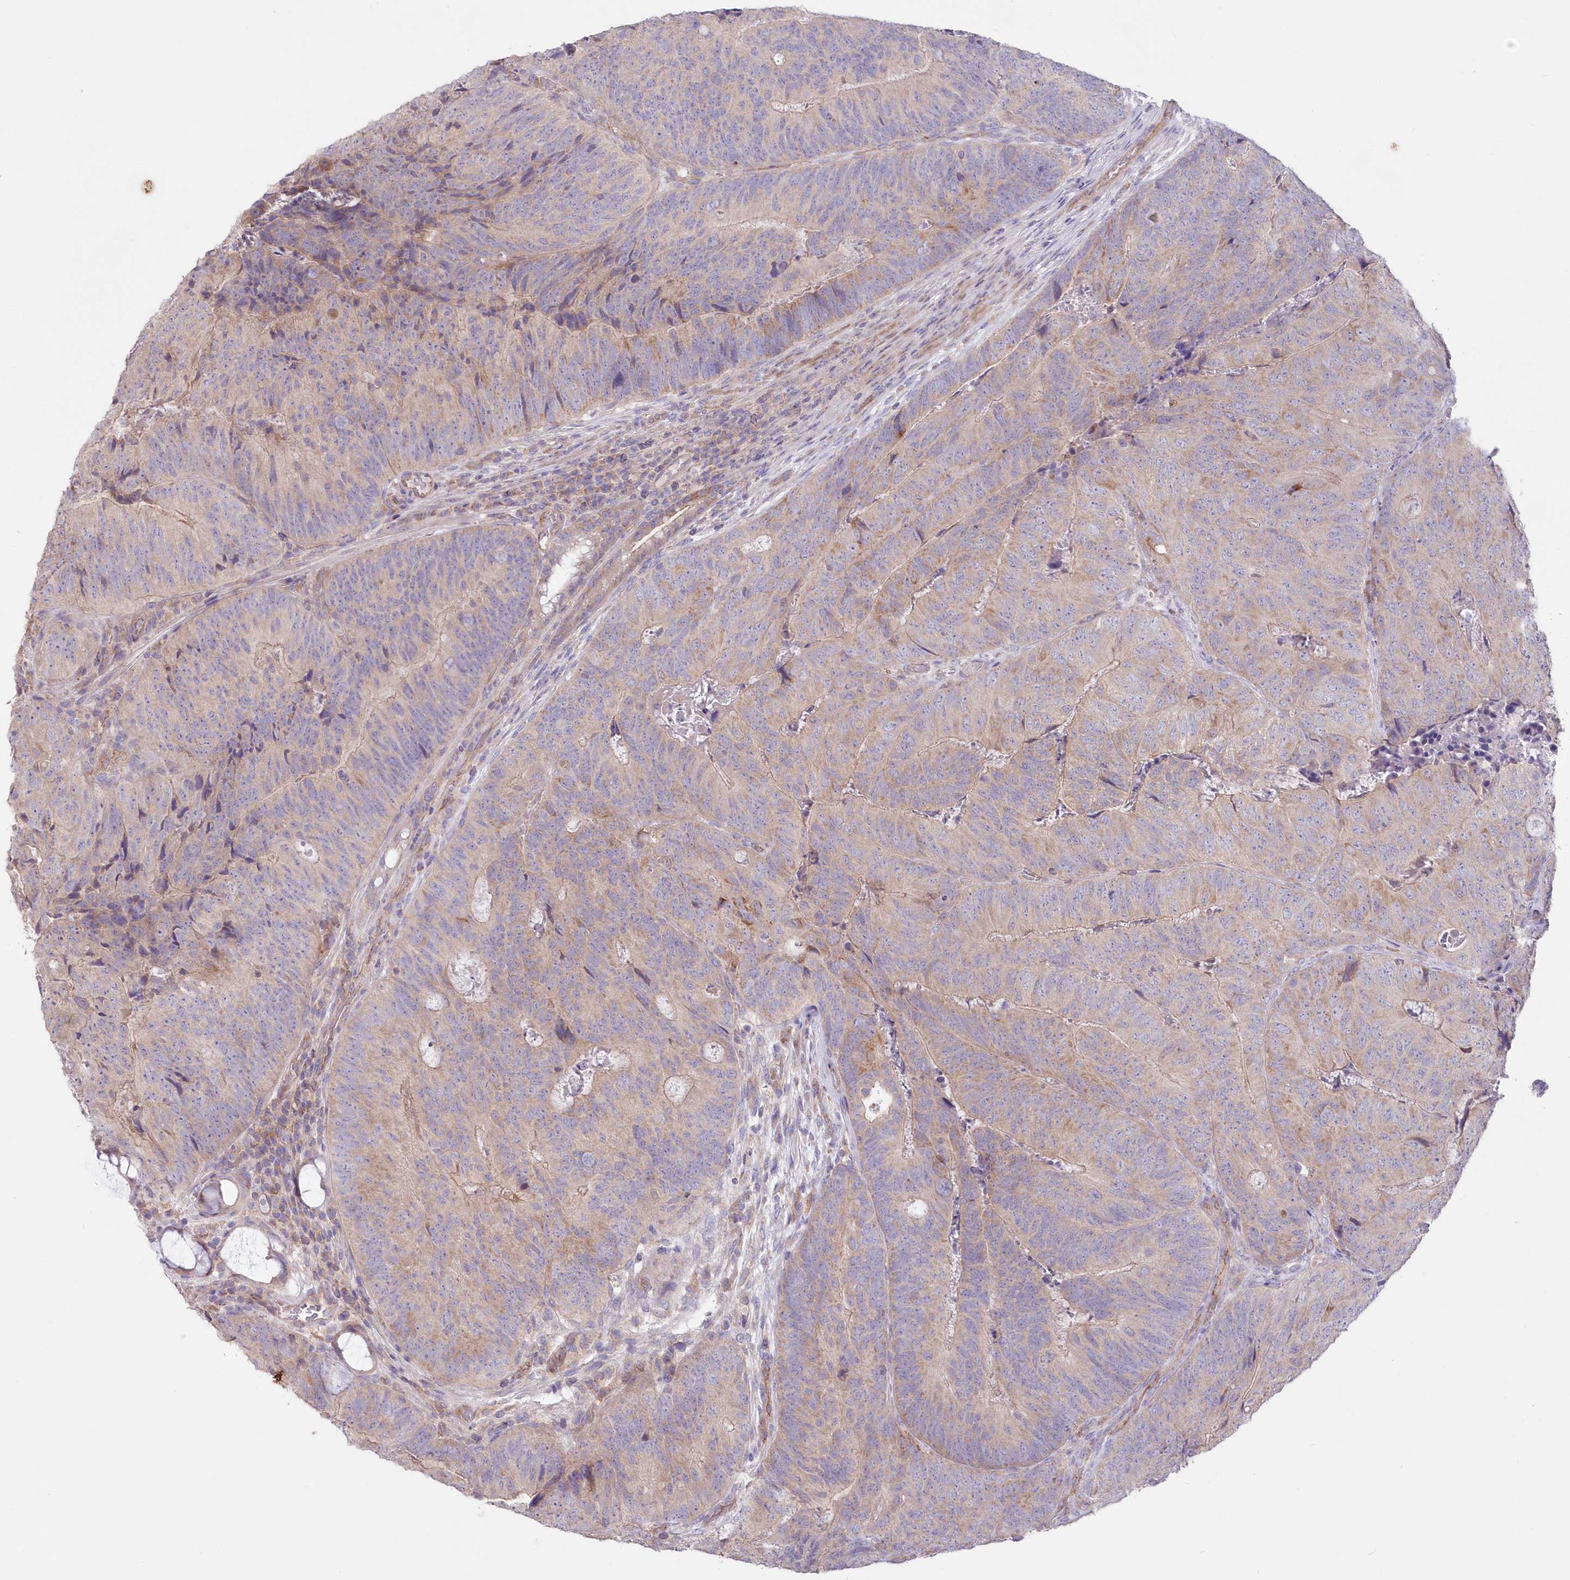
{"staining": {"intensity": "moderate", "quantity": "<25%", "location": "cytoplasmic/membranous"}, "tissue": "colorectal cancer", "cell_type": "Tumor cells", "image_type": "cancer", "snomed": [{"axis": "morphology", "description": "Adenocarcinoma, NOS"}, {"axis": "topography", "description": "Colon"}], "caption": "Colorectal cancer tissue reveals moderate cytoplasmic/membranous staining in about <25% of tumor cells, visualized by immunohistochemistry. The staining was performed using DAB, with brown indicating positive protein expression. Nuclei are stained blue with hematoxylin.", "gene": "ITSN2", "patient": {"sex": "female", "age": 67}}